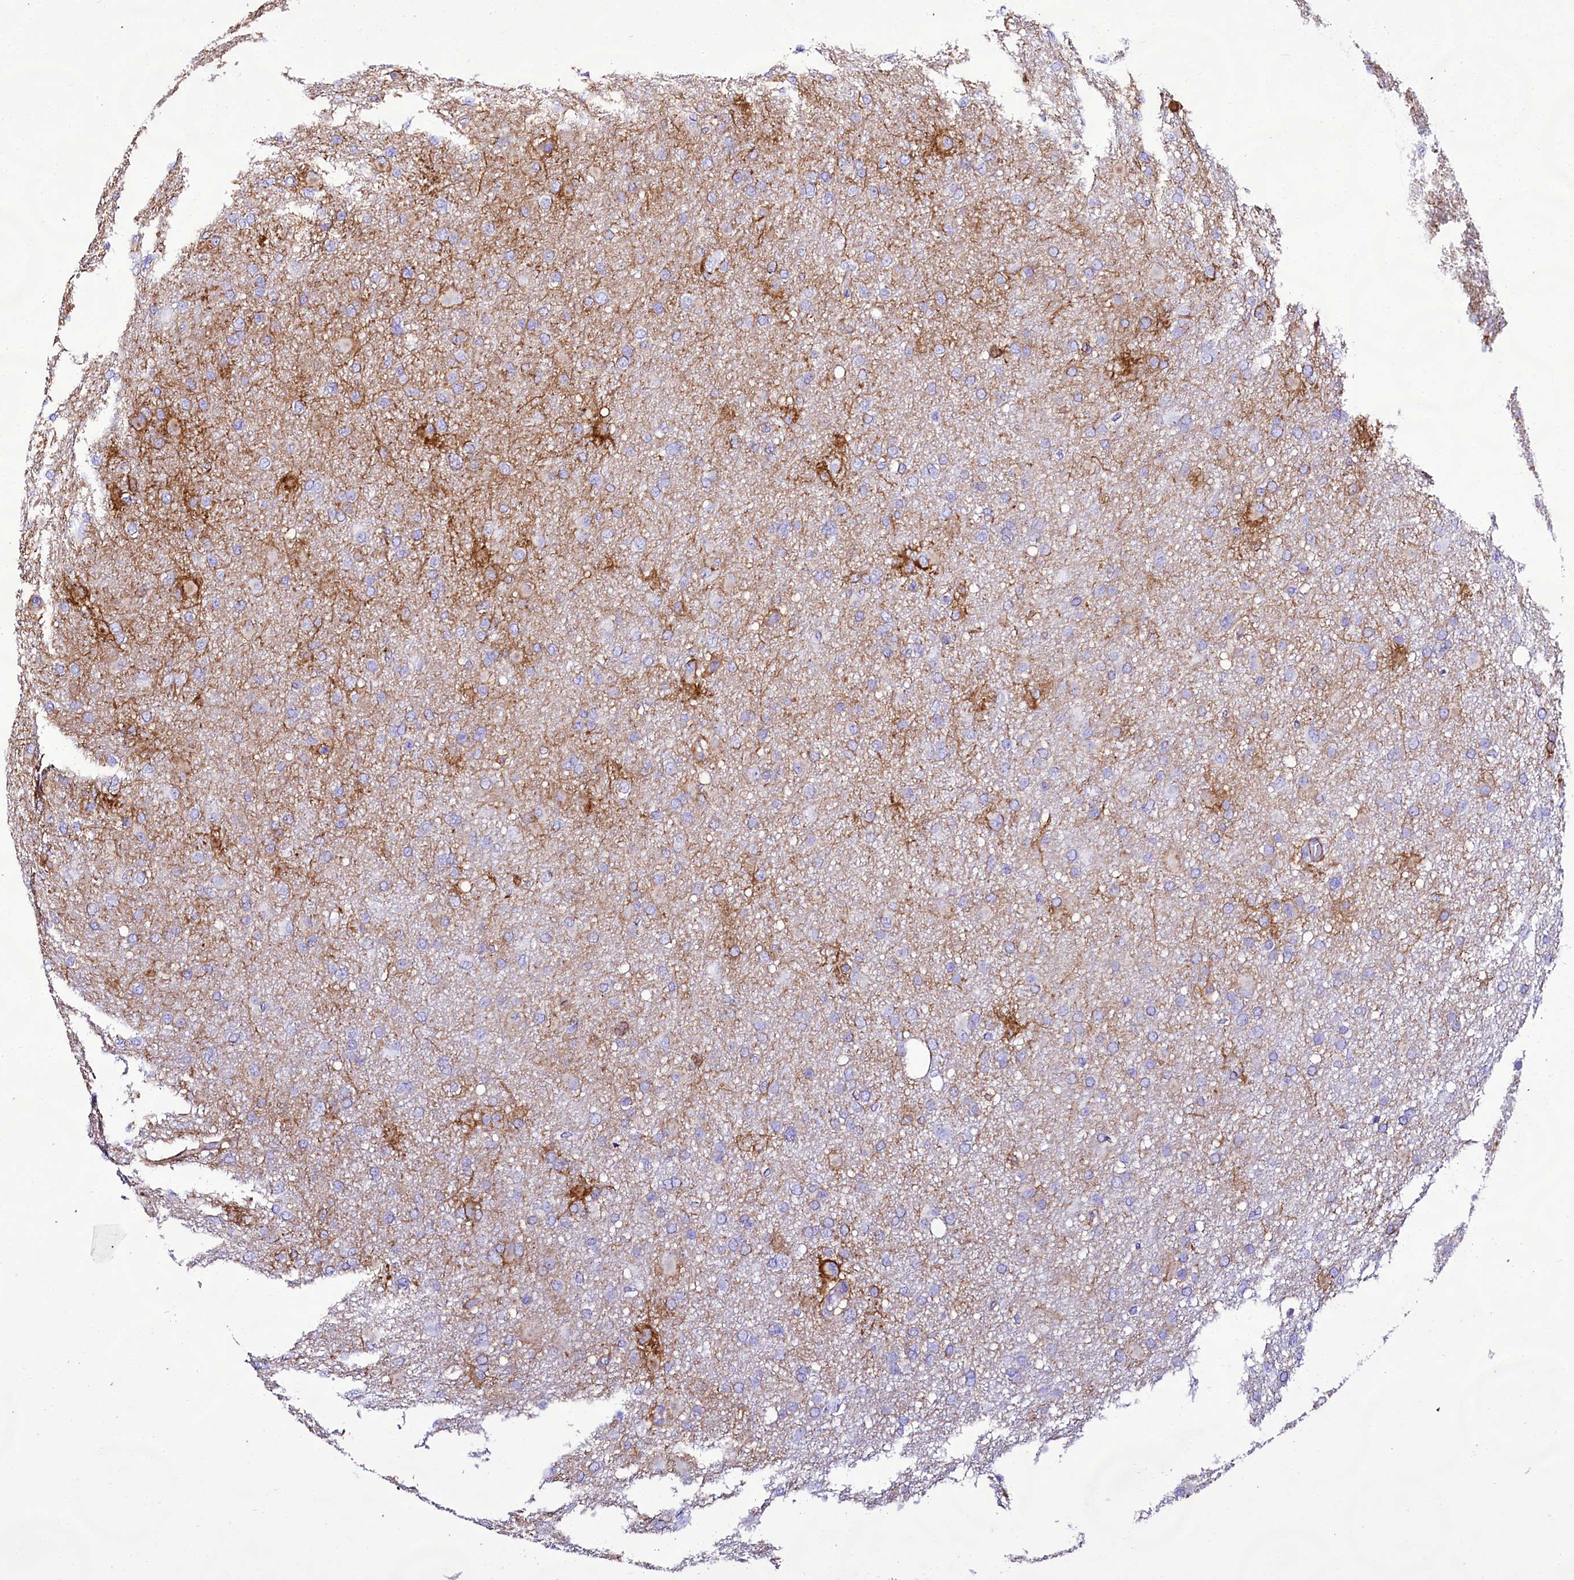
{"staining": {"intensity": "negative", "quantity": "none", "location": "none"}, "tissue": "glioma", "cell_type": "Tumor cells", "image_type": "cancer", "snomed": [{"axis": "morphology", "description": "Glioma, malignant, High grade"}, {"axis": "topography", "description": "Cerebral cortex"}], "caption": "Image shows no protein expression in tumor cells of glioma tissue.", "gene": "CD99", "patient": {"sex": "female", "age": 36}}